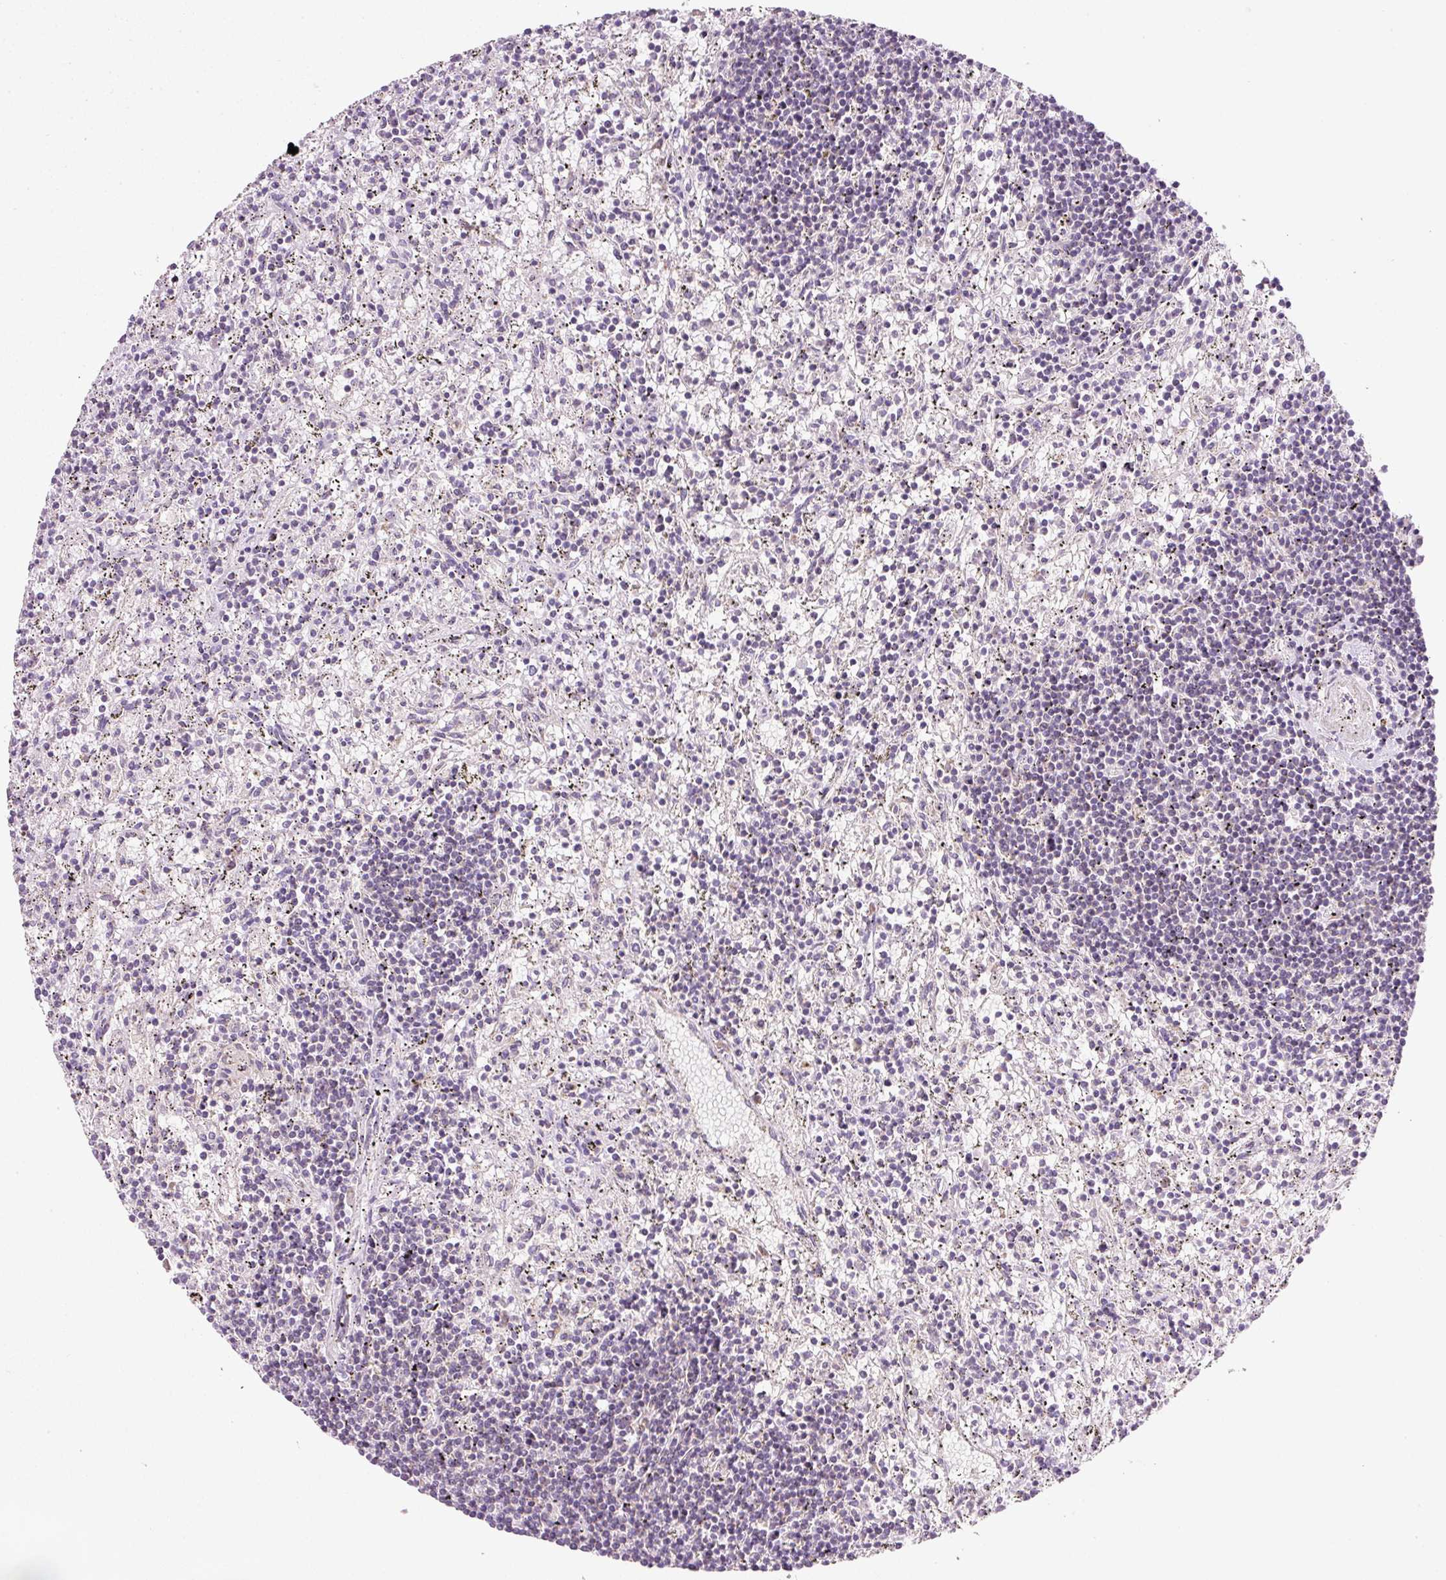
{"staining": {"intensity": "negative", "quantity": "none", "location": "none"}, "tissue": "lymphoma", "cell_type": "Tumor cells", "image_type": "cancer", "snomed": [{"axis": "morphology", "description": "Malignant lymphoma, non-Hodgkin's type, Low grade"}, {"axis": "topography", "description": "Spleen"}], "caption": "IHC of malignant lymphoma, non-Hodgkin's type (low-grade) demonstrates no expression in tumor cells.", "gene": "NDUFA1", "patient": {"sex": "male", "age": 76}}